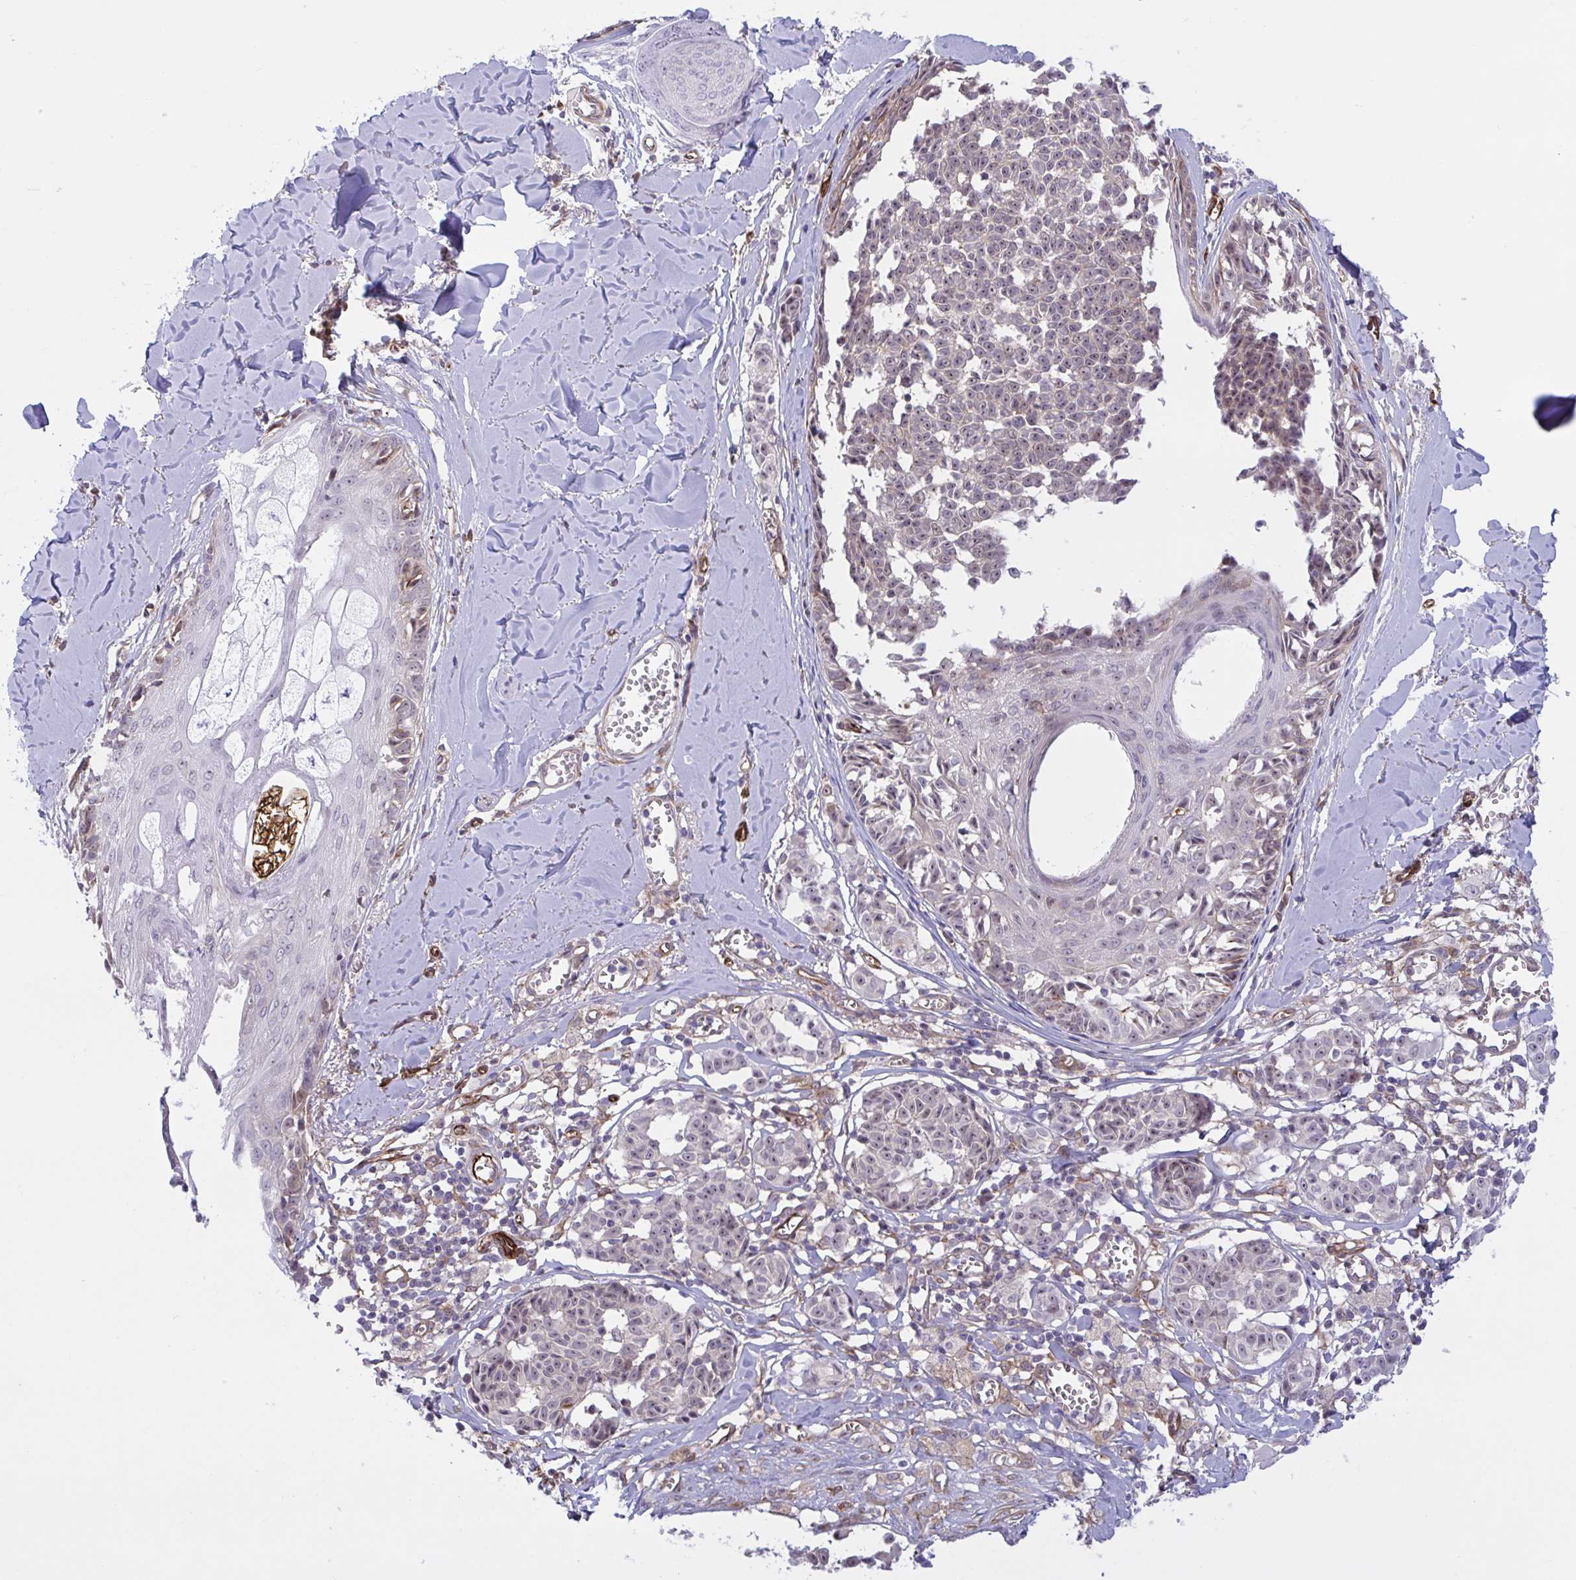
{"staining": {"intensity": "weak", "quantity": "<25%", "location": "cytoplasmic/membranous"}, "tissue": "melanoma", "cell_type": "Tumor cells", "image_type": "cancer", "snomed": [{"axis": "morphology", "description": "Malignant melanoma, NOS"}, {"axis": "topography", "description": "Skin"}], "caption": "Protein analysis of malignant melanoma reveals no significant expression in tumor cells.", "gene": "PRRT4", "patient": {"sex": "female", "age": 43}}